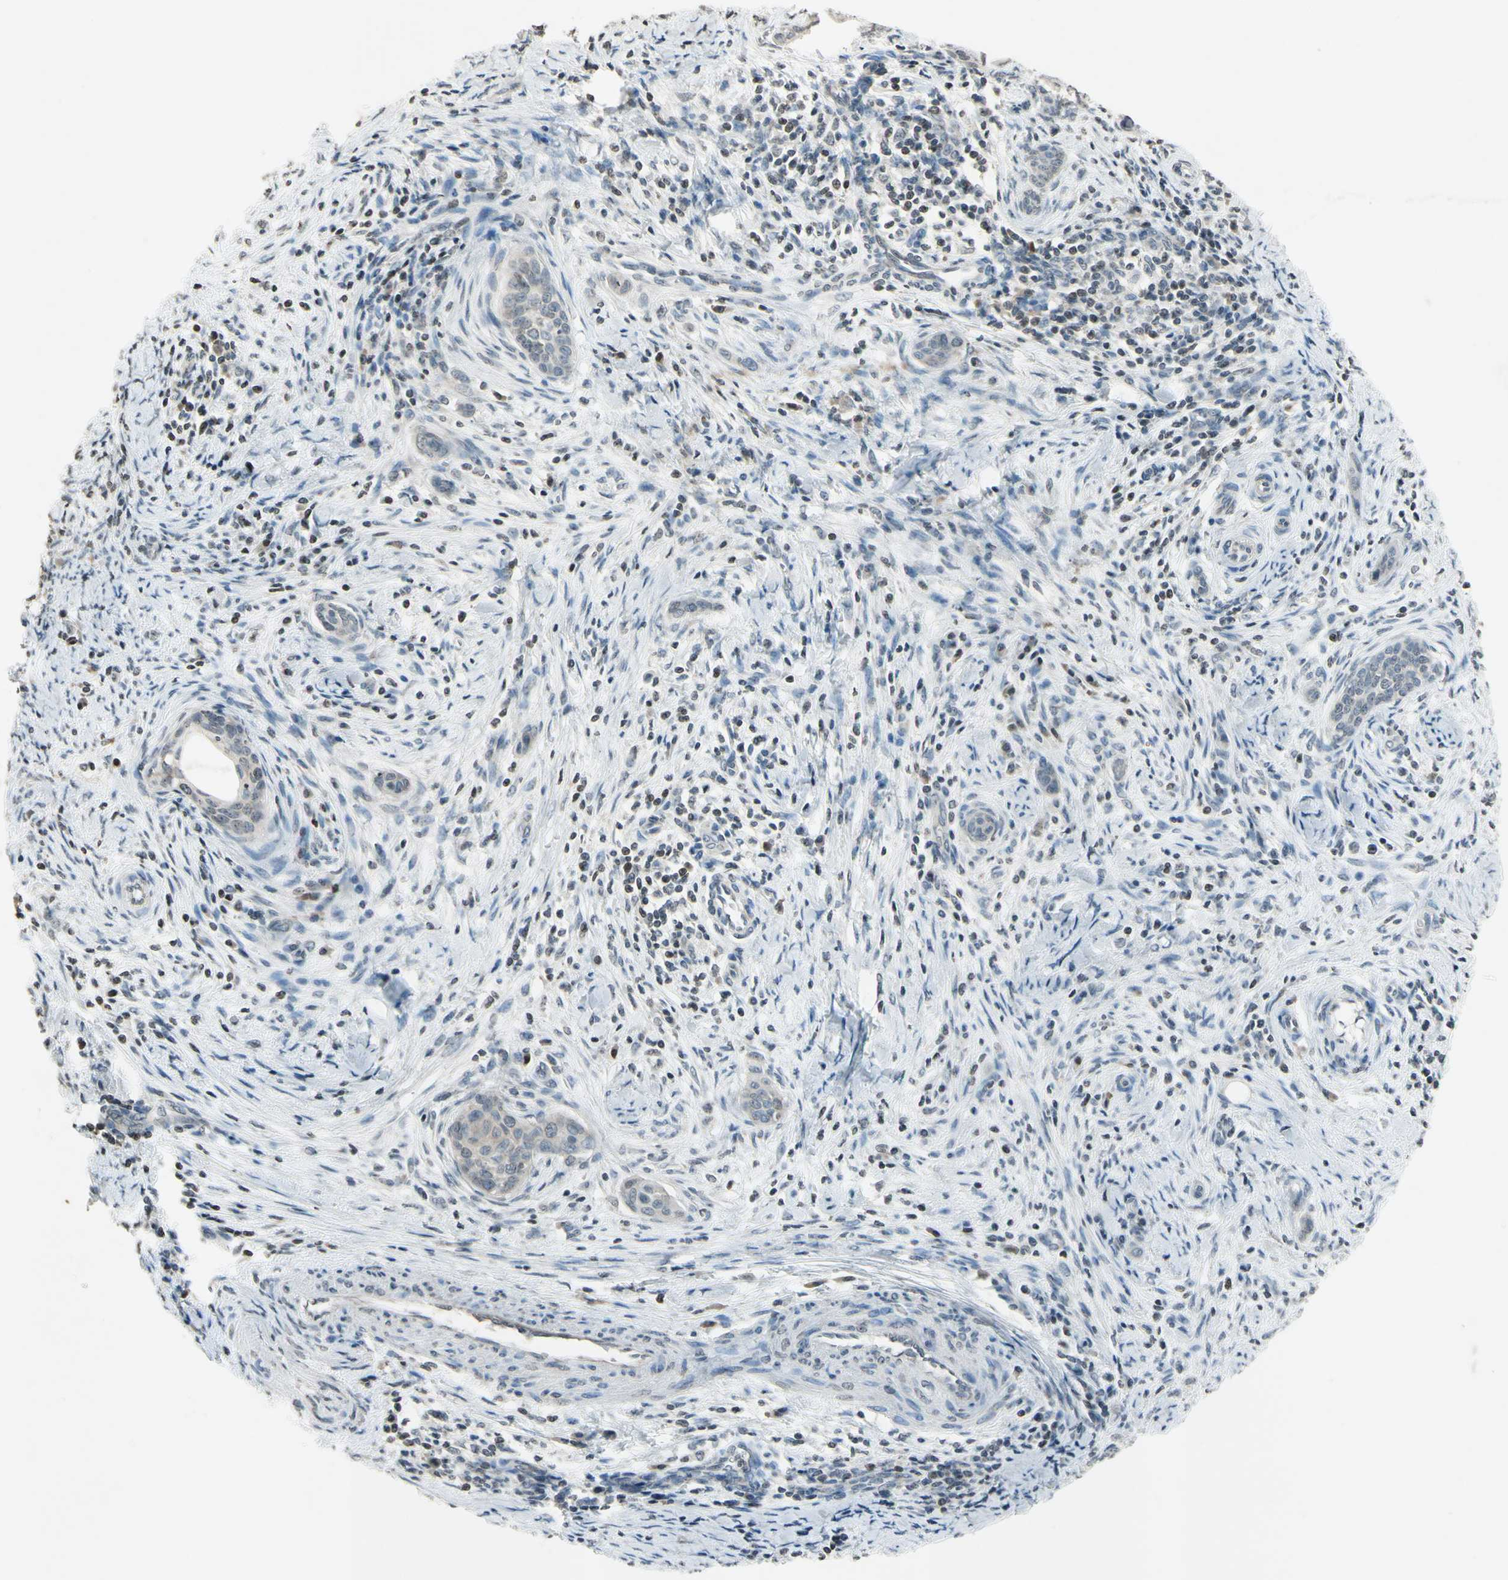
{"staining": {"intensity": "weak", "quantity": ">75%", "location": "cytoplasmic/membranous"}, "tissue": "cervical cancer", "cell_type": "Tumor cells", "image_type": "cancer", "snomed": [{"axis": "morphology", "description": "Squamous cell carcinoma, NOS"}, {"axis": "topography", "description": "Cervix"}], "caption": "About >75% of tumor cells in squamous cell carcinoma (cervical) show weak cytoplasmic/membranous protein positivity as visualized by brown immunohistochemical staining.", "gene": "CLDN11", "patient": {"sex": "female", "age": 33}}